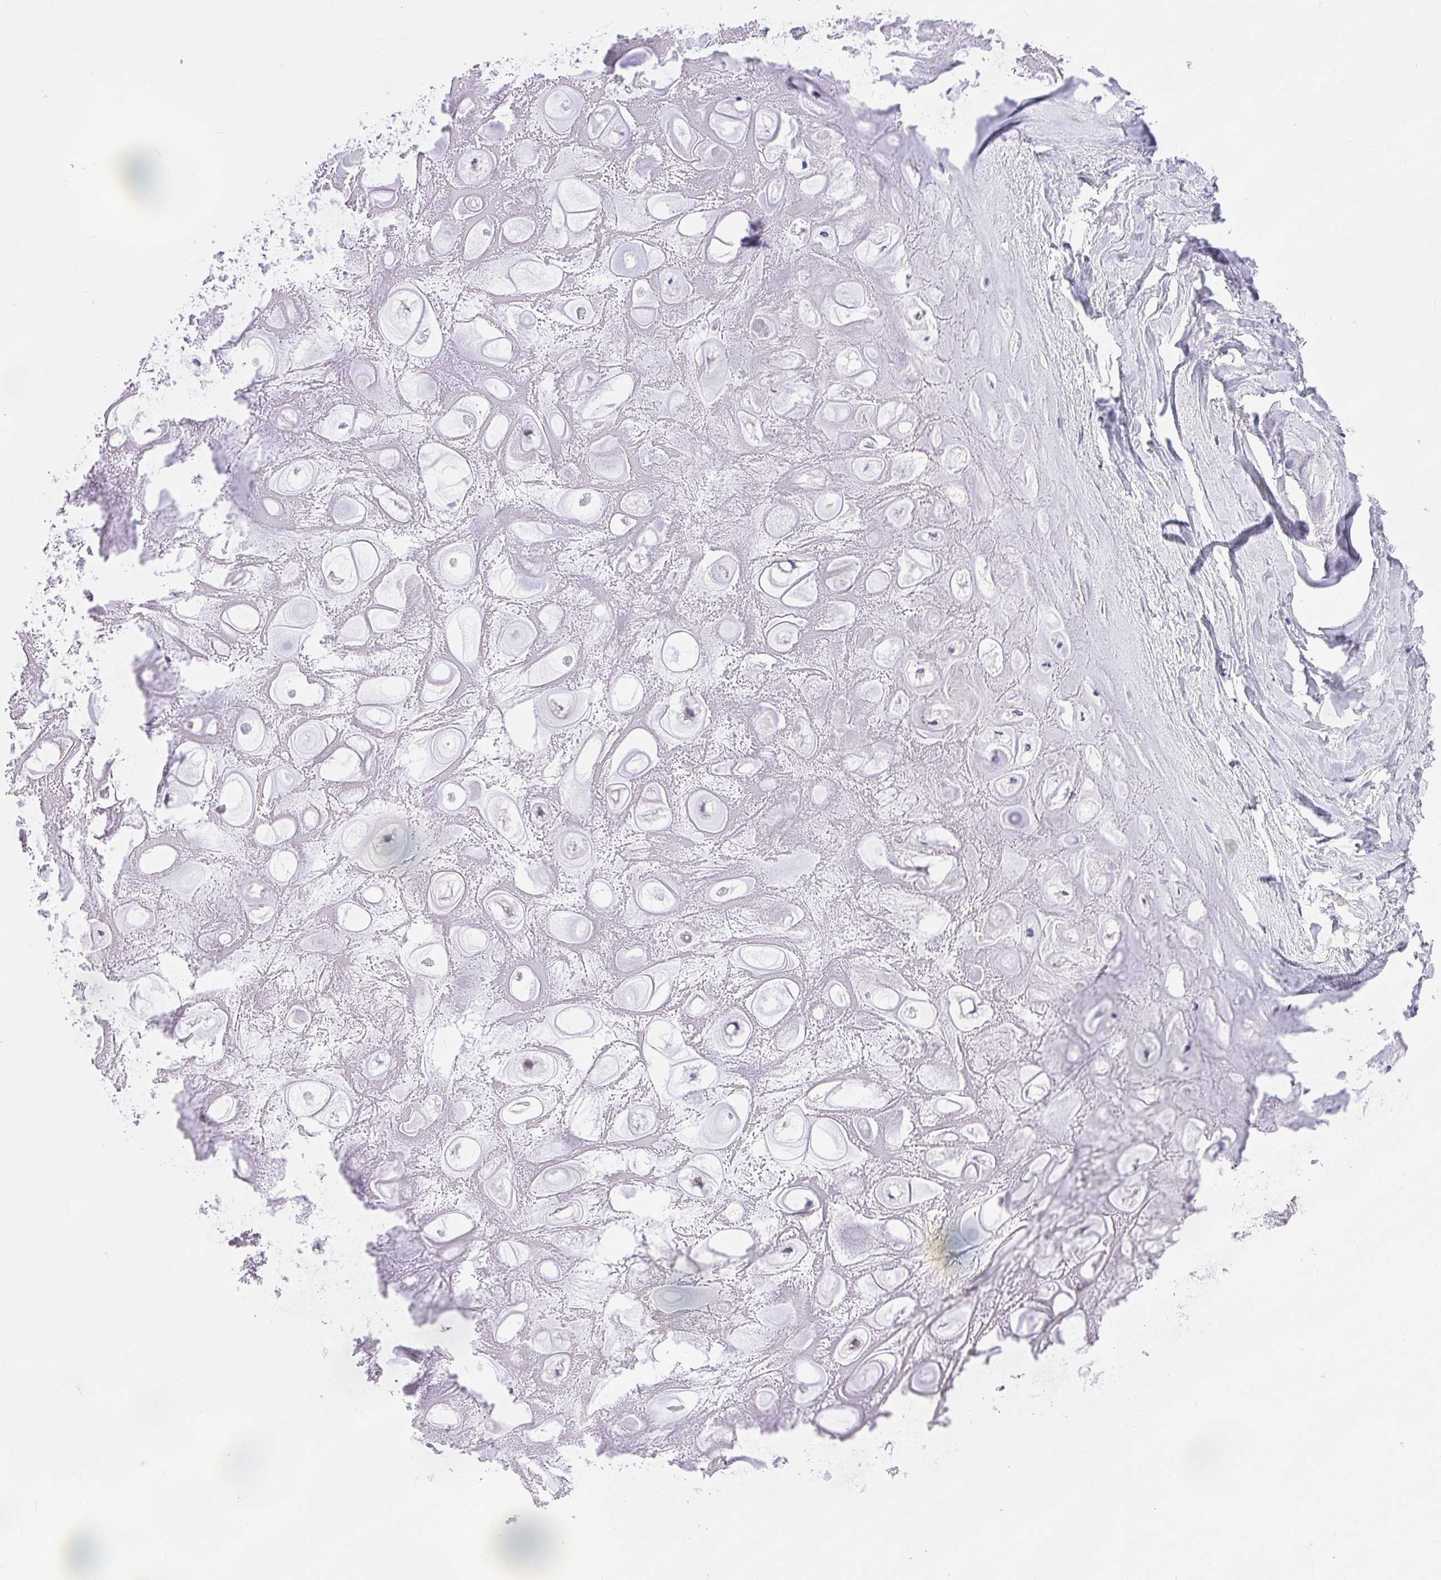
{"staining": {"intensity": "negative", "quantity": "none", "location": "none"}, "tissue": "soft tissue", "cell_type": "Chondrocytes", "image_type": "normal", "snomed": [{"axis": "morphology", "description": "Normal tissue, NOS"}, {"axis": "topography", "description": "Lymph node"}, {"axis": "topography", "description": "Cartilage tissue"}, {"axis": "topography", "description": "Nasopharynx"}], "caption": "Photomicrograph shows no protein expression in chondrocytes of unremarkable soft tissue.", "gene": "ADRA2C", "patient": {"sex": "male", "age": 63}}